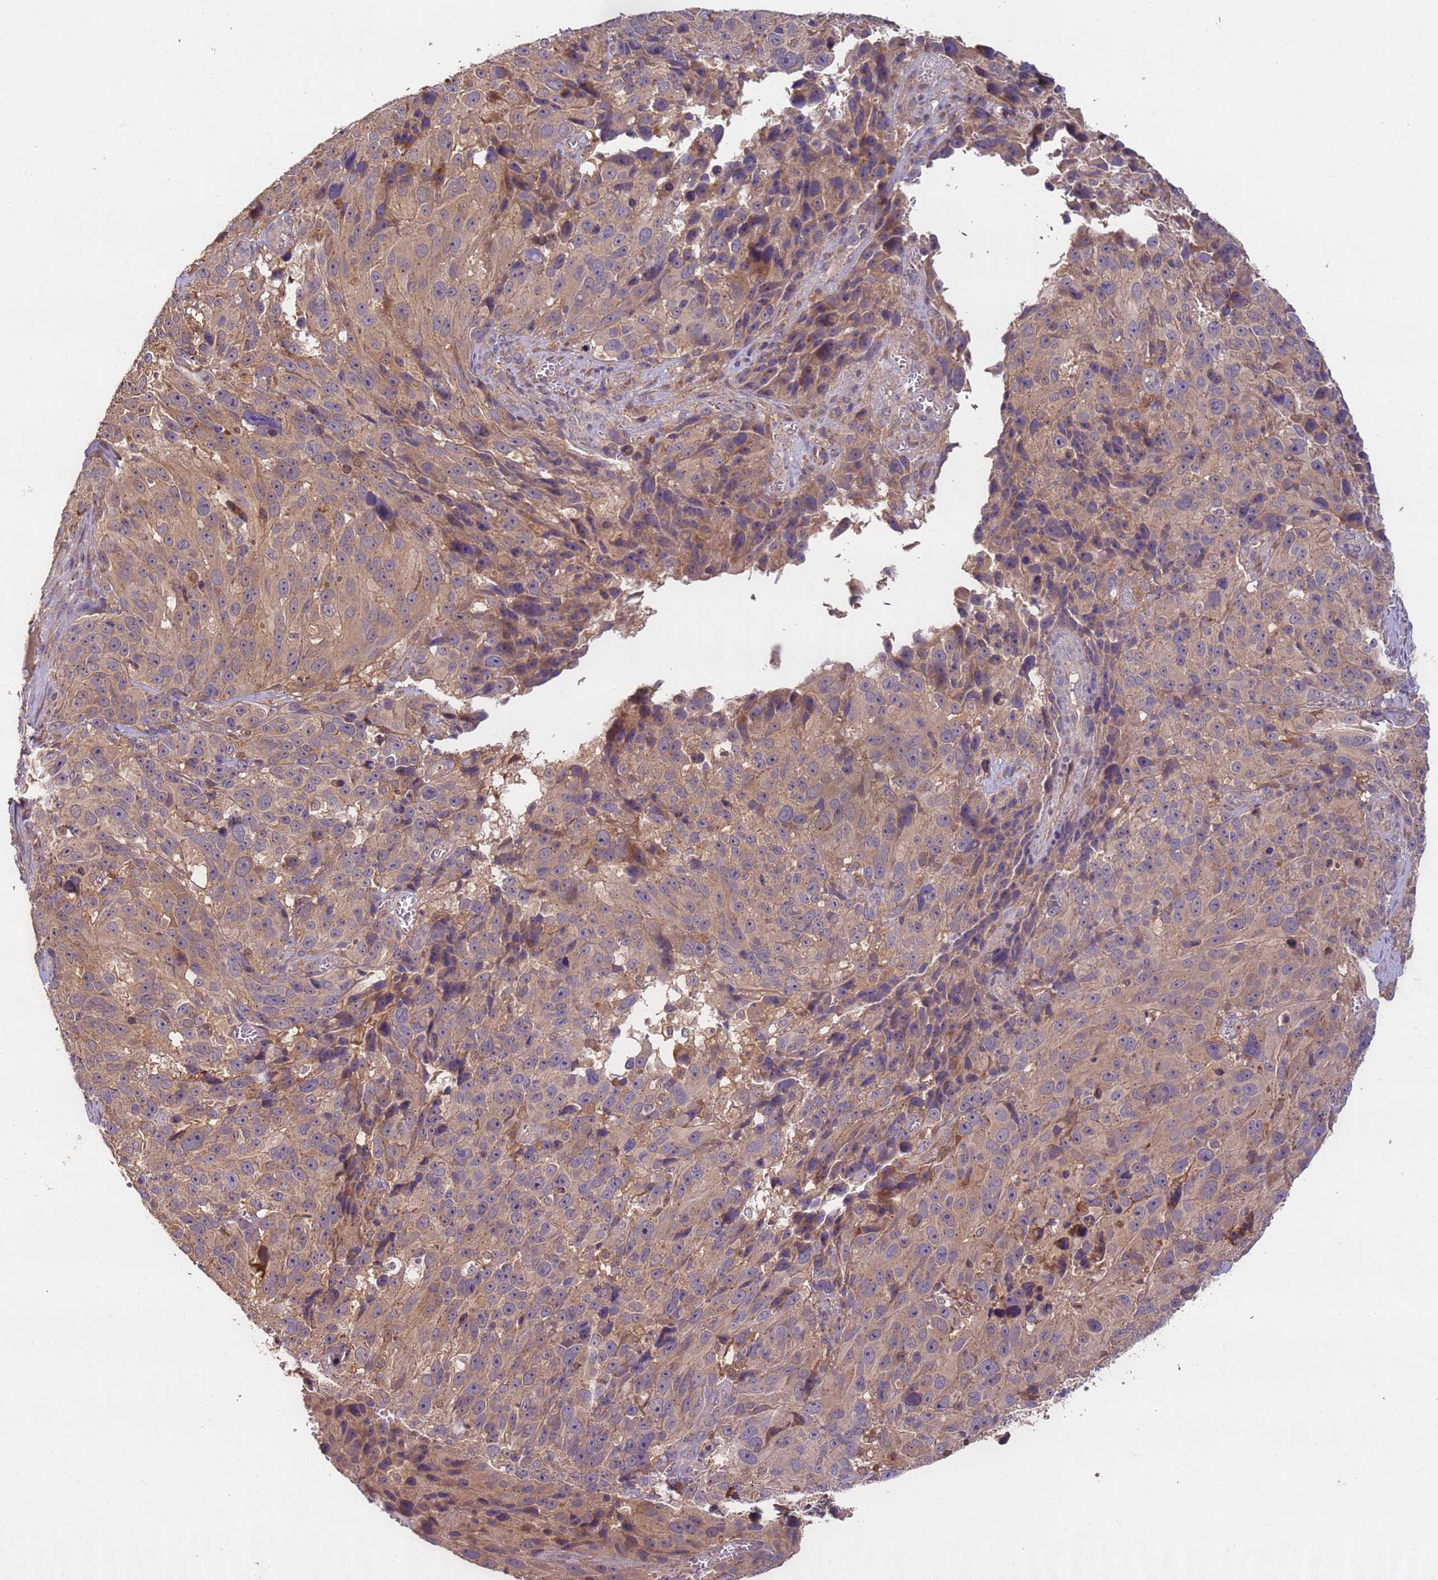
{"staining": {"intensity": "moderate", "quantity": ">75%", "location": "cytoplasmic/membranous"}, "tissue": "melanoma", "cell_type": "Tumor cells", "image_type": "cancer", "snomed": [{"axis": "morphology", "description": "Malignant melanoma, NOS"}, {"axis": "topography", "description": "Skin"}], "caption": "Human malignant melanoma stained with a brown dye demonstrates moderate cytoplasmic/membranous positive positivity in approximately >75% of tumor cells.", "gene": "TIGAR", "patient": {"sex": "male", "age": 84}}